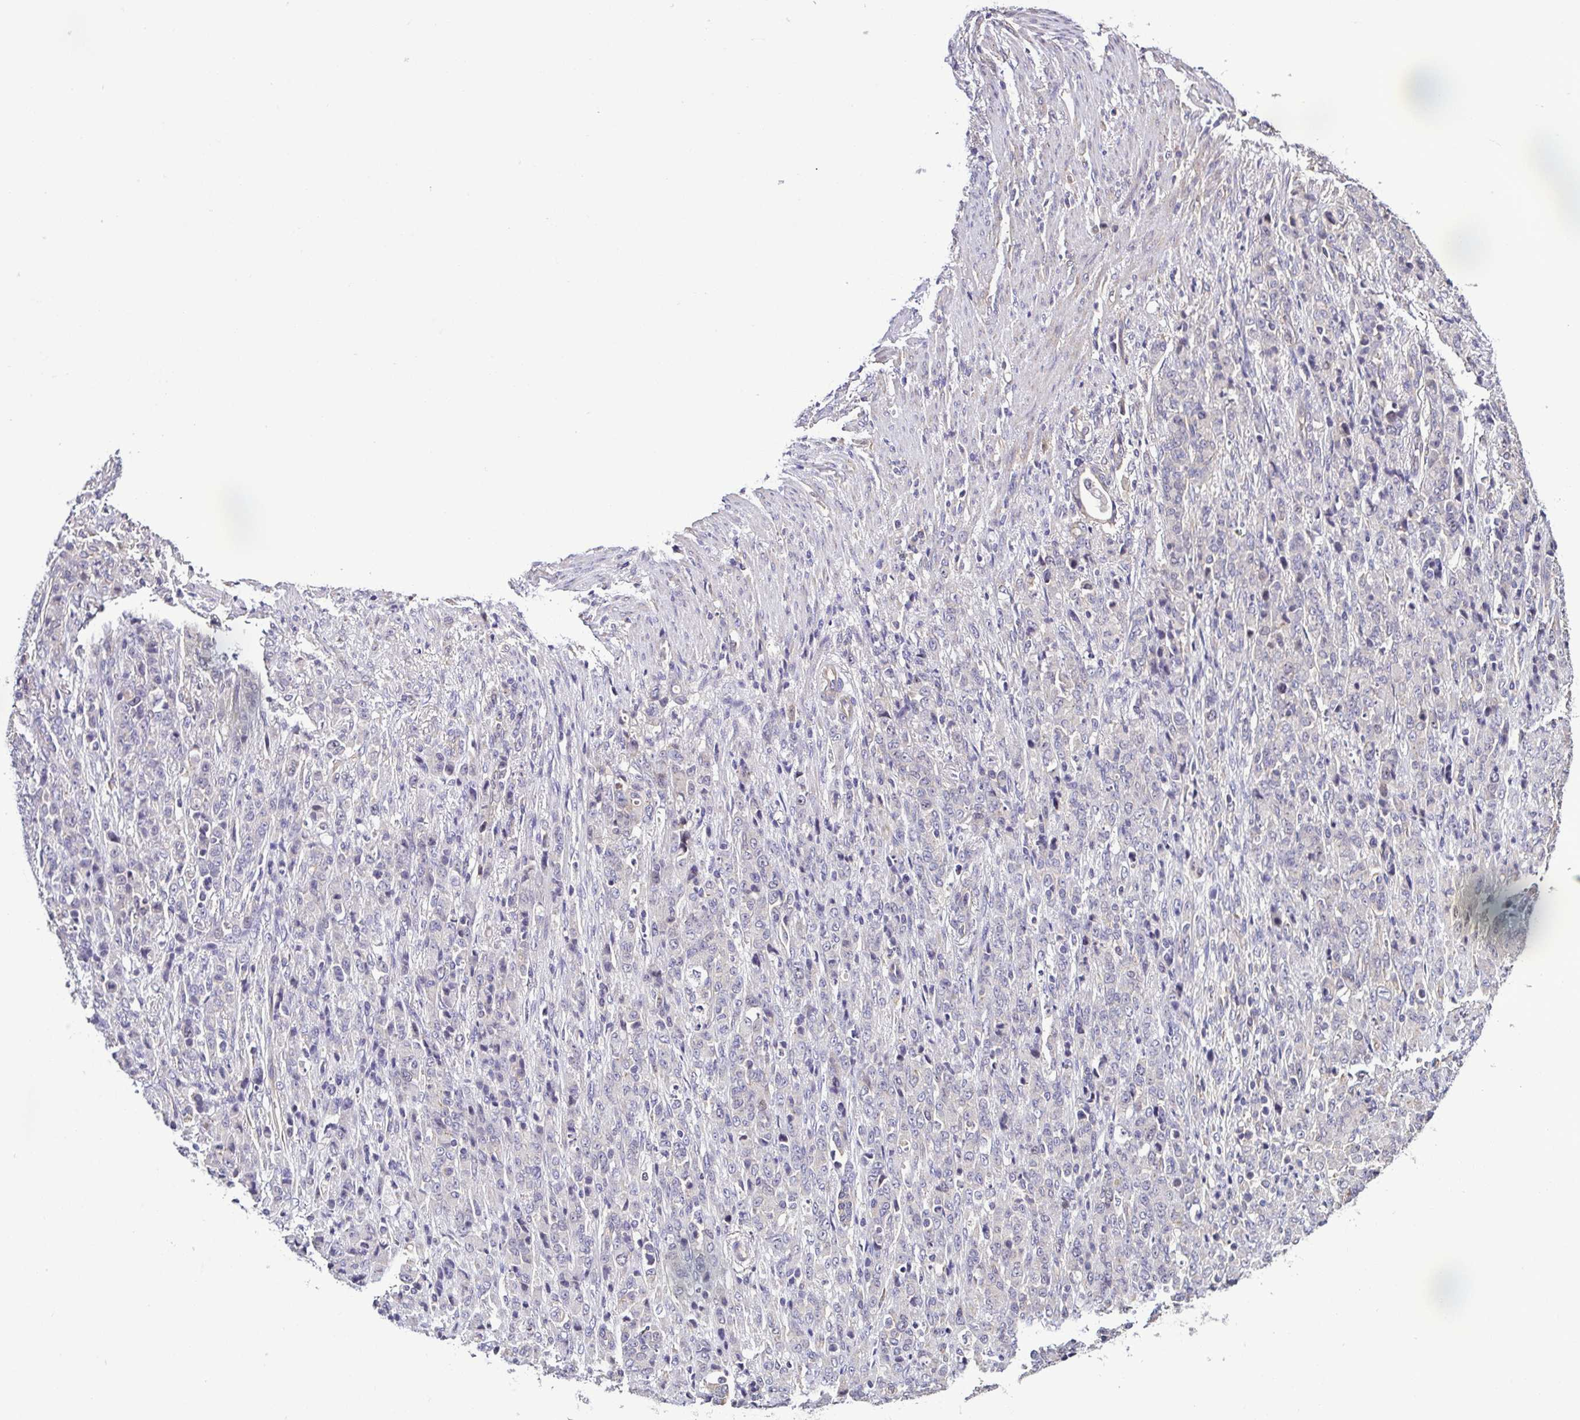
{"staining": {"intensity": "negative", "quantity": "none", "location": "none"}, "tissue": "stomach cancer", "cell_type": "Tumor cells", "image_type": "cancer", "snomed": [{"axis": "morphology", "description": "Adenocarcinoma, NOS"}, {"axis": "topography", "description": "Stomach"}], "caption": "Tumor cells are negative for protein expression in human stomach adenocarcinoma.", "gene": "LMOD2", "patient": {"sex": "female", "age": 79}}